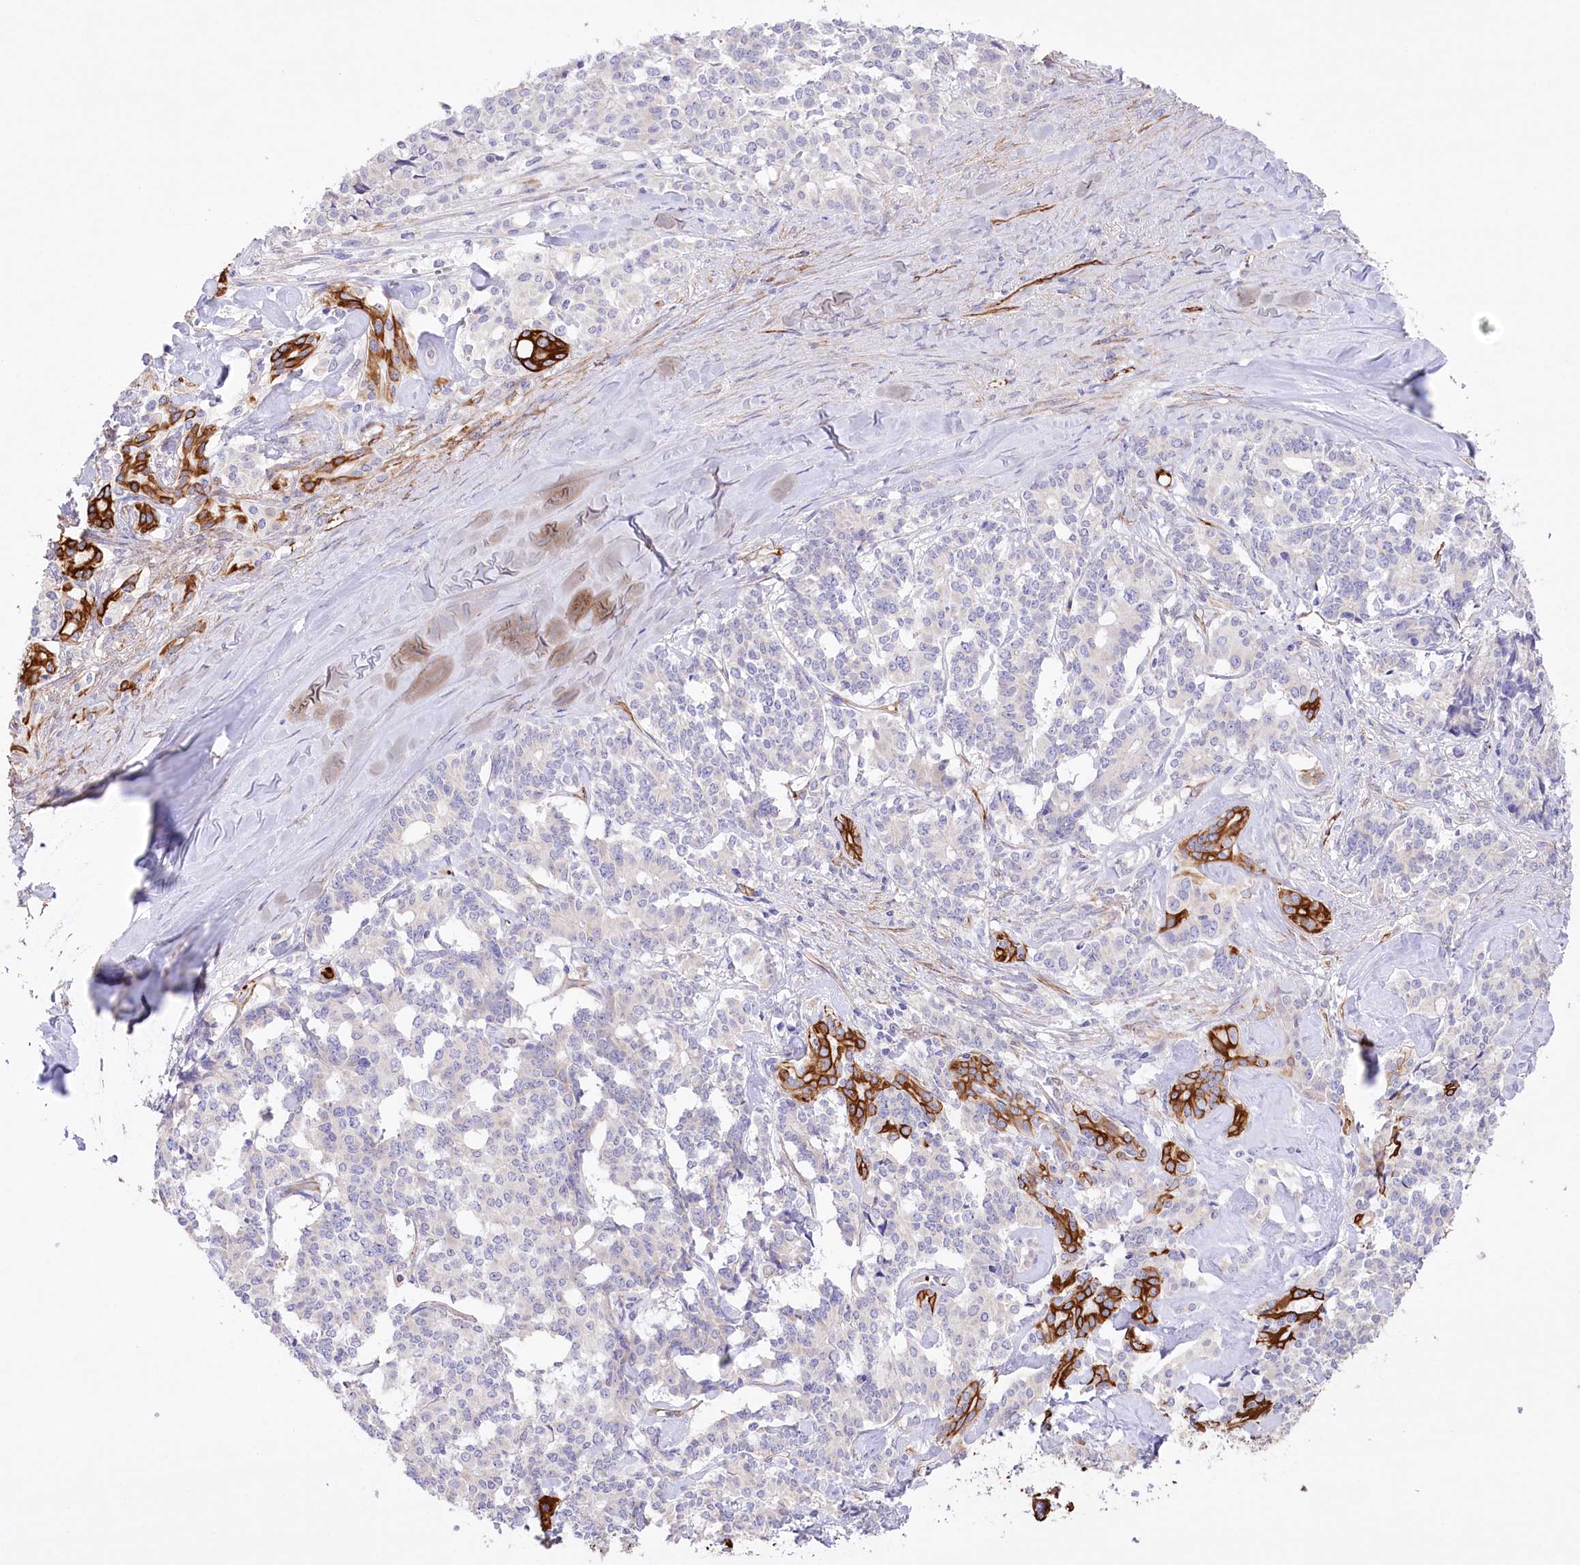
{"staining": {"intensity": "strong", "quantity": "<25%", "location": "cytoplasmic/membranous"}, "tissue": "pancreatic cancer", "cell_type": "Tumor cells", "image_type": "cancer", "snomed": [{"axis": "morphology", "description": "Adenocarcinoma, NOS"}, {"axis": "topography", "description": "Pancreas"}], "caption": "Brown immunohistochemical staining in human pancreatic adenocarcinoma demonstrates strong cytoplasmic/membranous expression in approximately <25% of tumor cells.", "gene": "SLC39A10", "patient": {"sex": "female", "age": 74}}